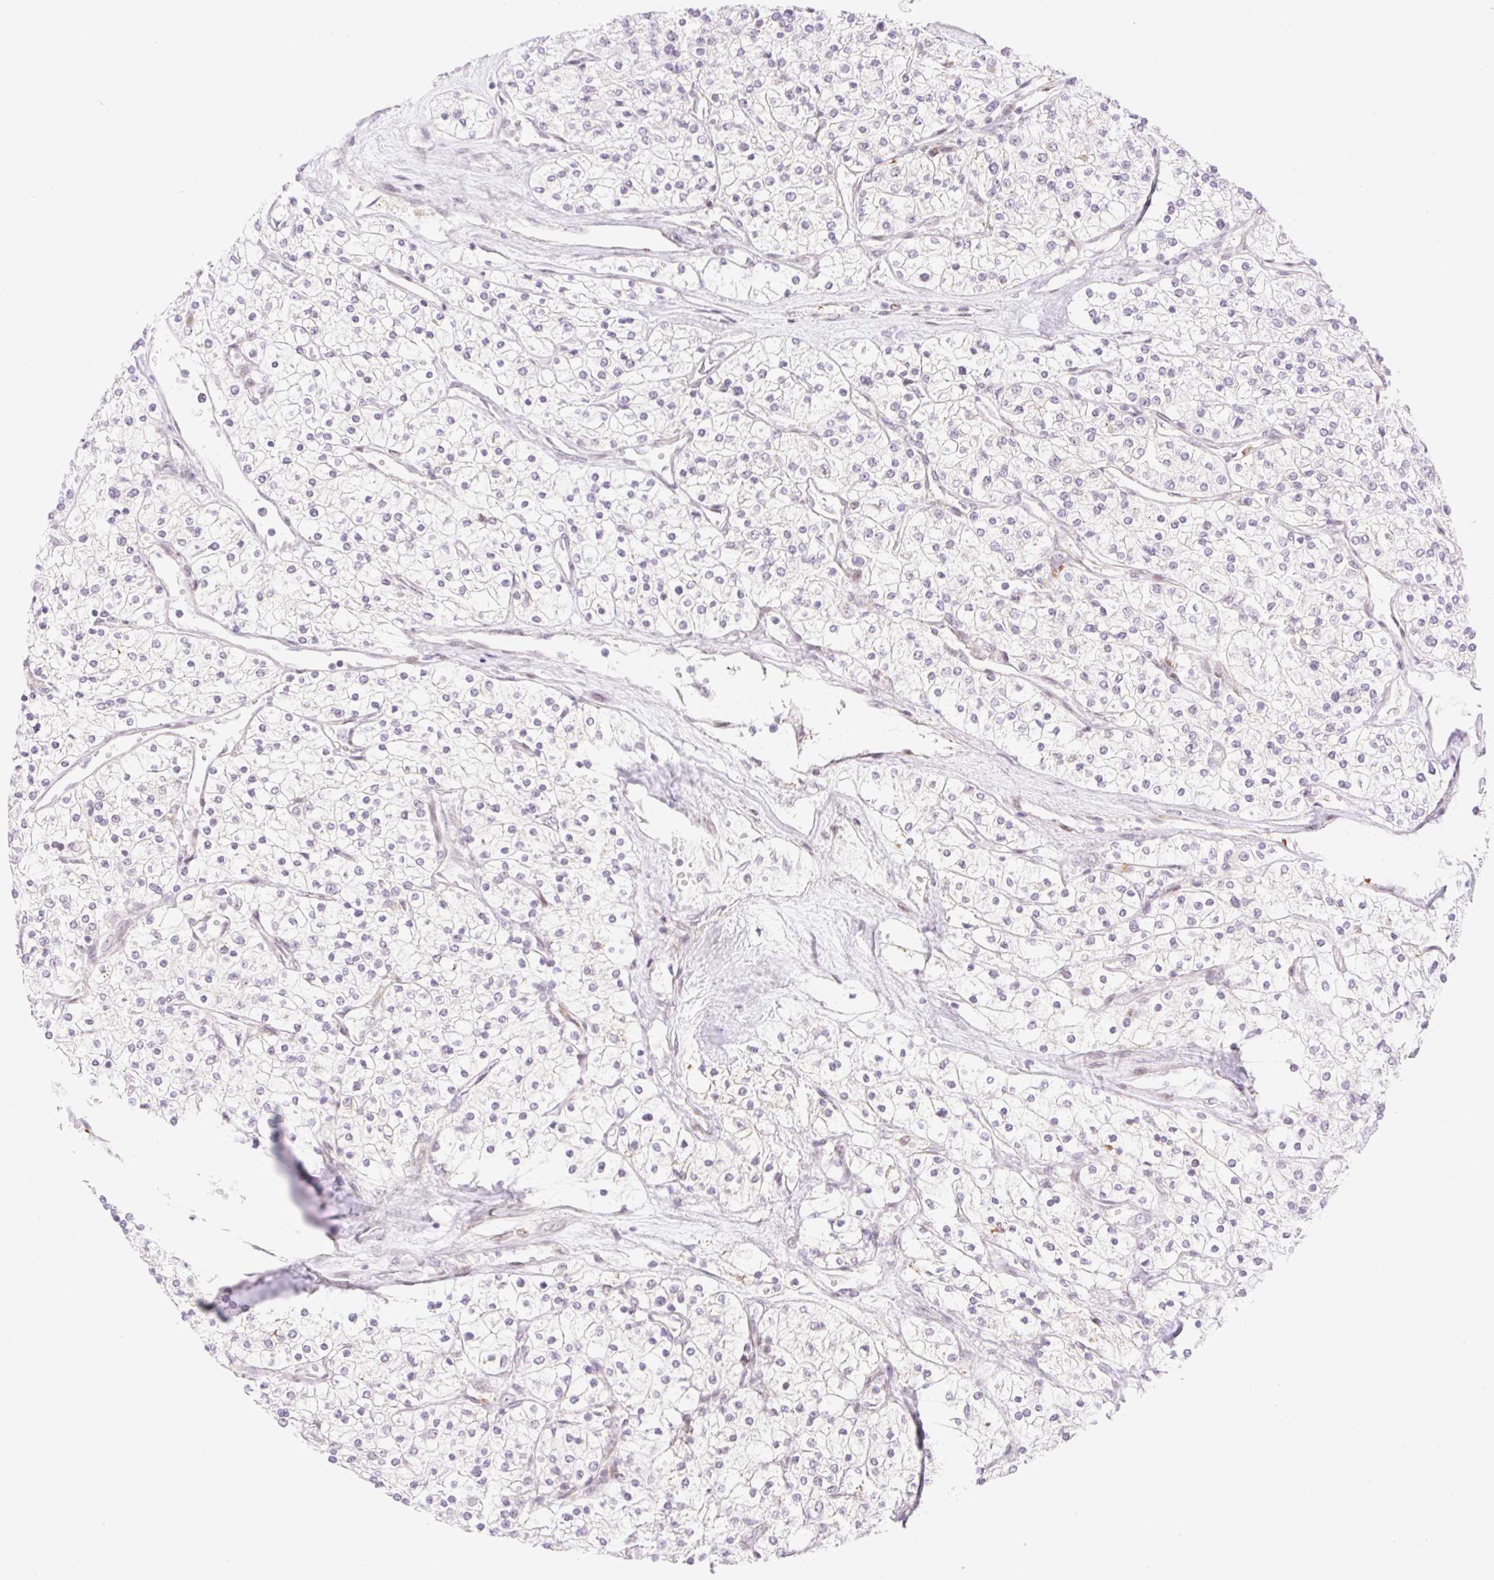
{"staining": {"intensity": "negative", "quantity": "none", "location": "none"}, "tissue": "renal cancer", "cell_type": "Tumor cells", "image_type": "cancer", "snomed": [{"axis": "morphology", "description": "Adenocarcinoma, NOS"}, {"axis": "topography", "description": "Kidney"}], "caption": "IHC histopathology image of neoplastic tissue: renal adenocarcinoma stained with DAB (3,3'-diaminobenzidine) shows no significant protein staining in tumor cells.", "gene": "ZFP41", "patient": {"sex": "male", "age": 80}}